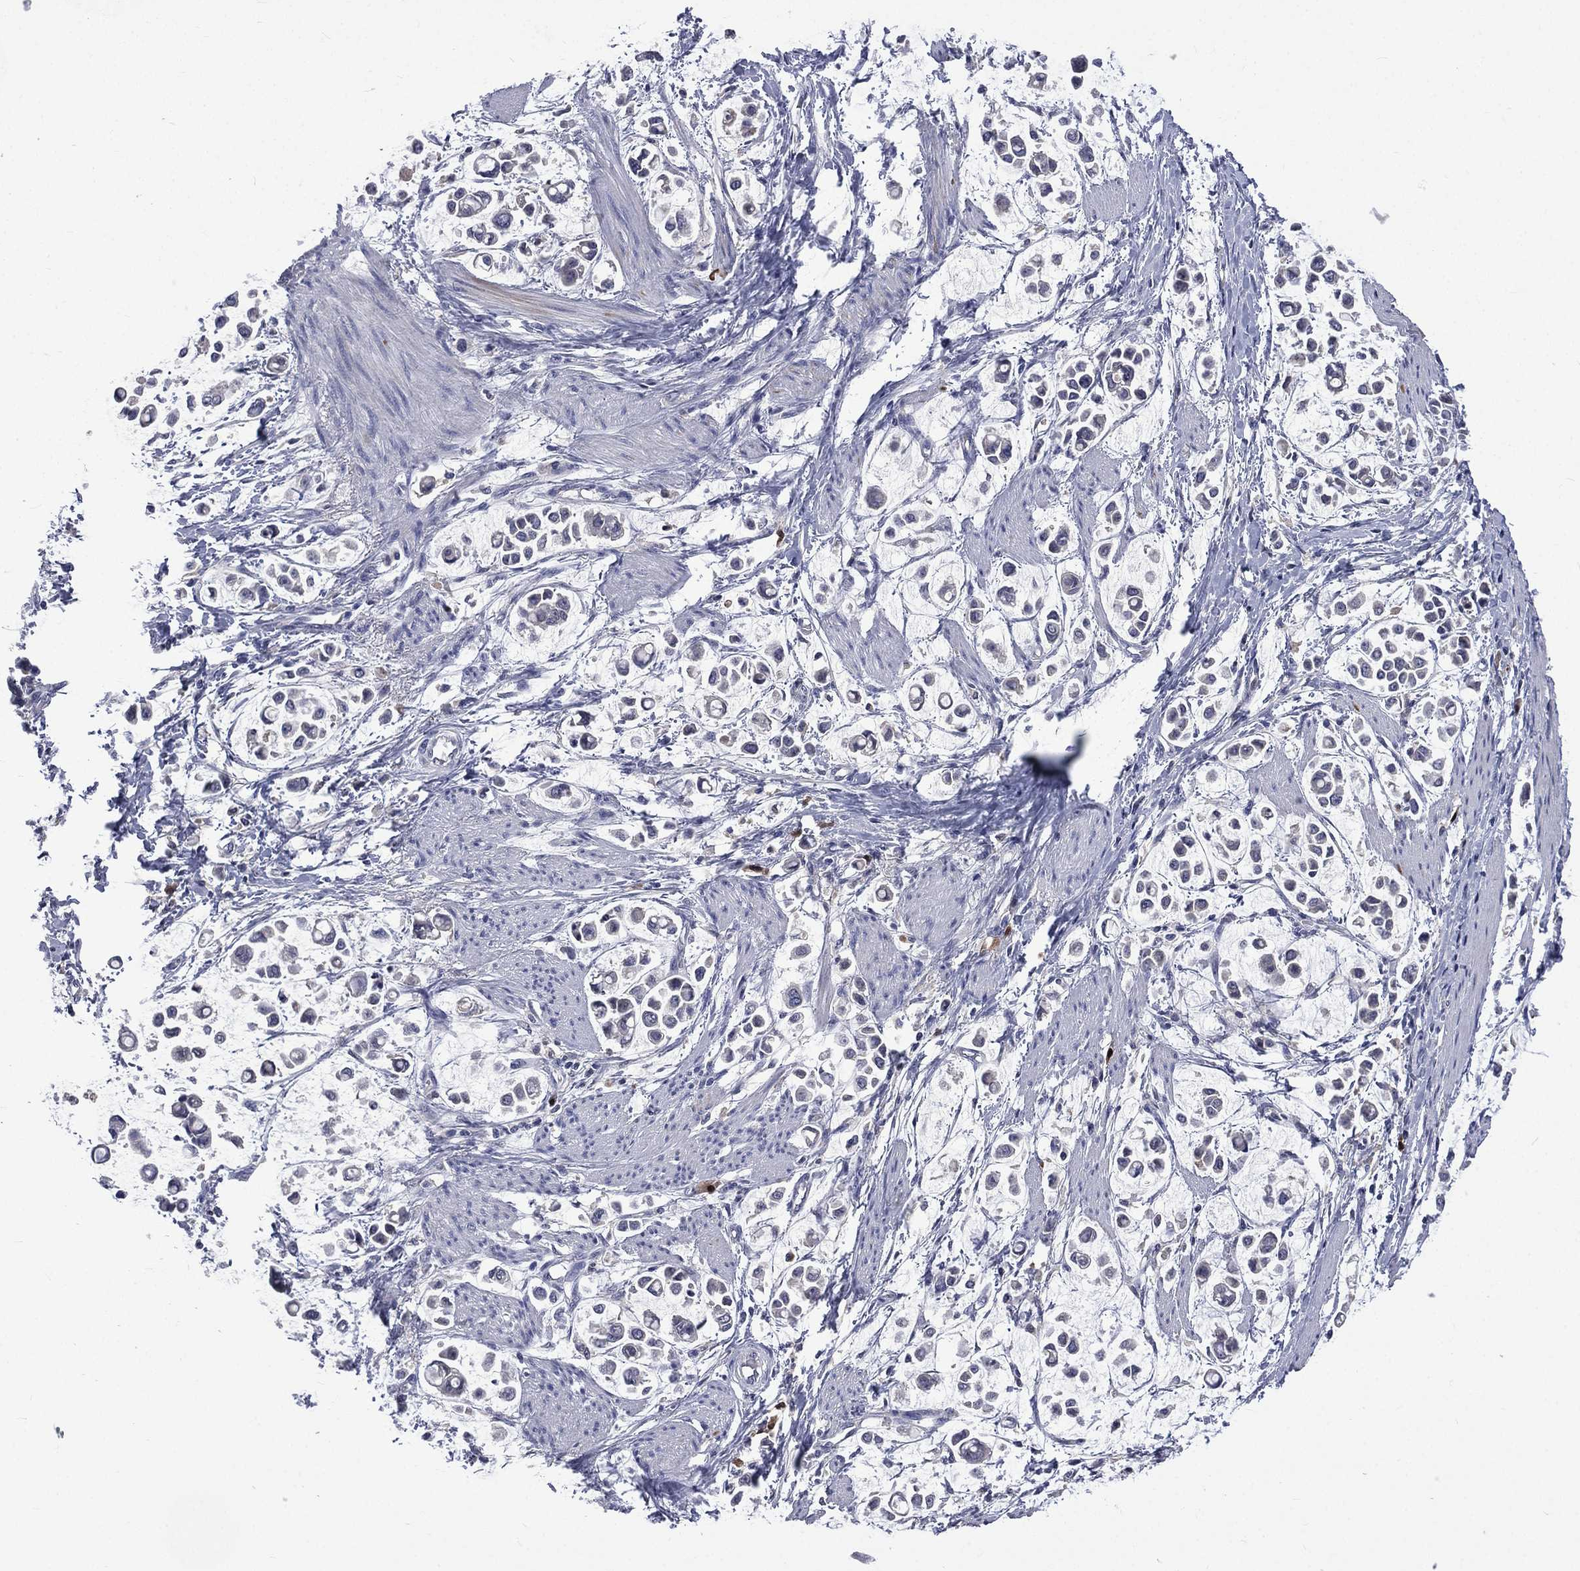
{"staining": {"intensity": "negative", "quantity": "none", "location": "none"}, "tissue": "stomach cancer", "cell_type": "Tumor cells", "image_type": "cancer", "snomed": [{"axis": "morphology", "description": "Adenocarcinoma, NOS"}, {"axis": "topography", "description": "Stomach"}], "caption": "Immunohistochemistry image of adenocarcinoma (stomach) stained for a protein (brown), which reveals no expression in tumor cells.", "gene": "CA12", "patient": {"sex": "male", "age": 82}}